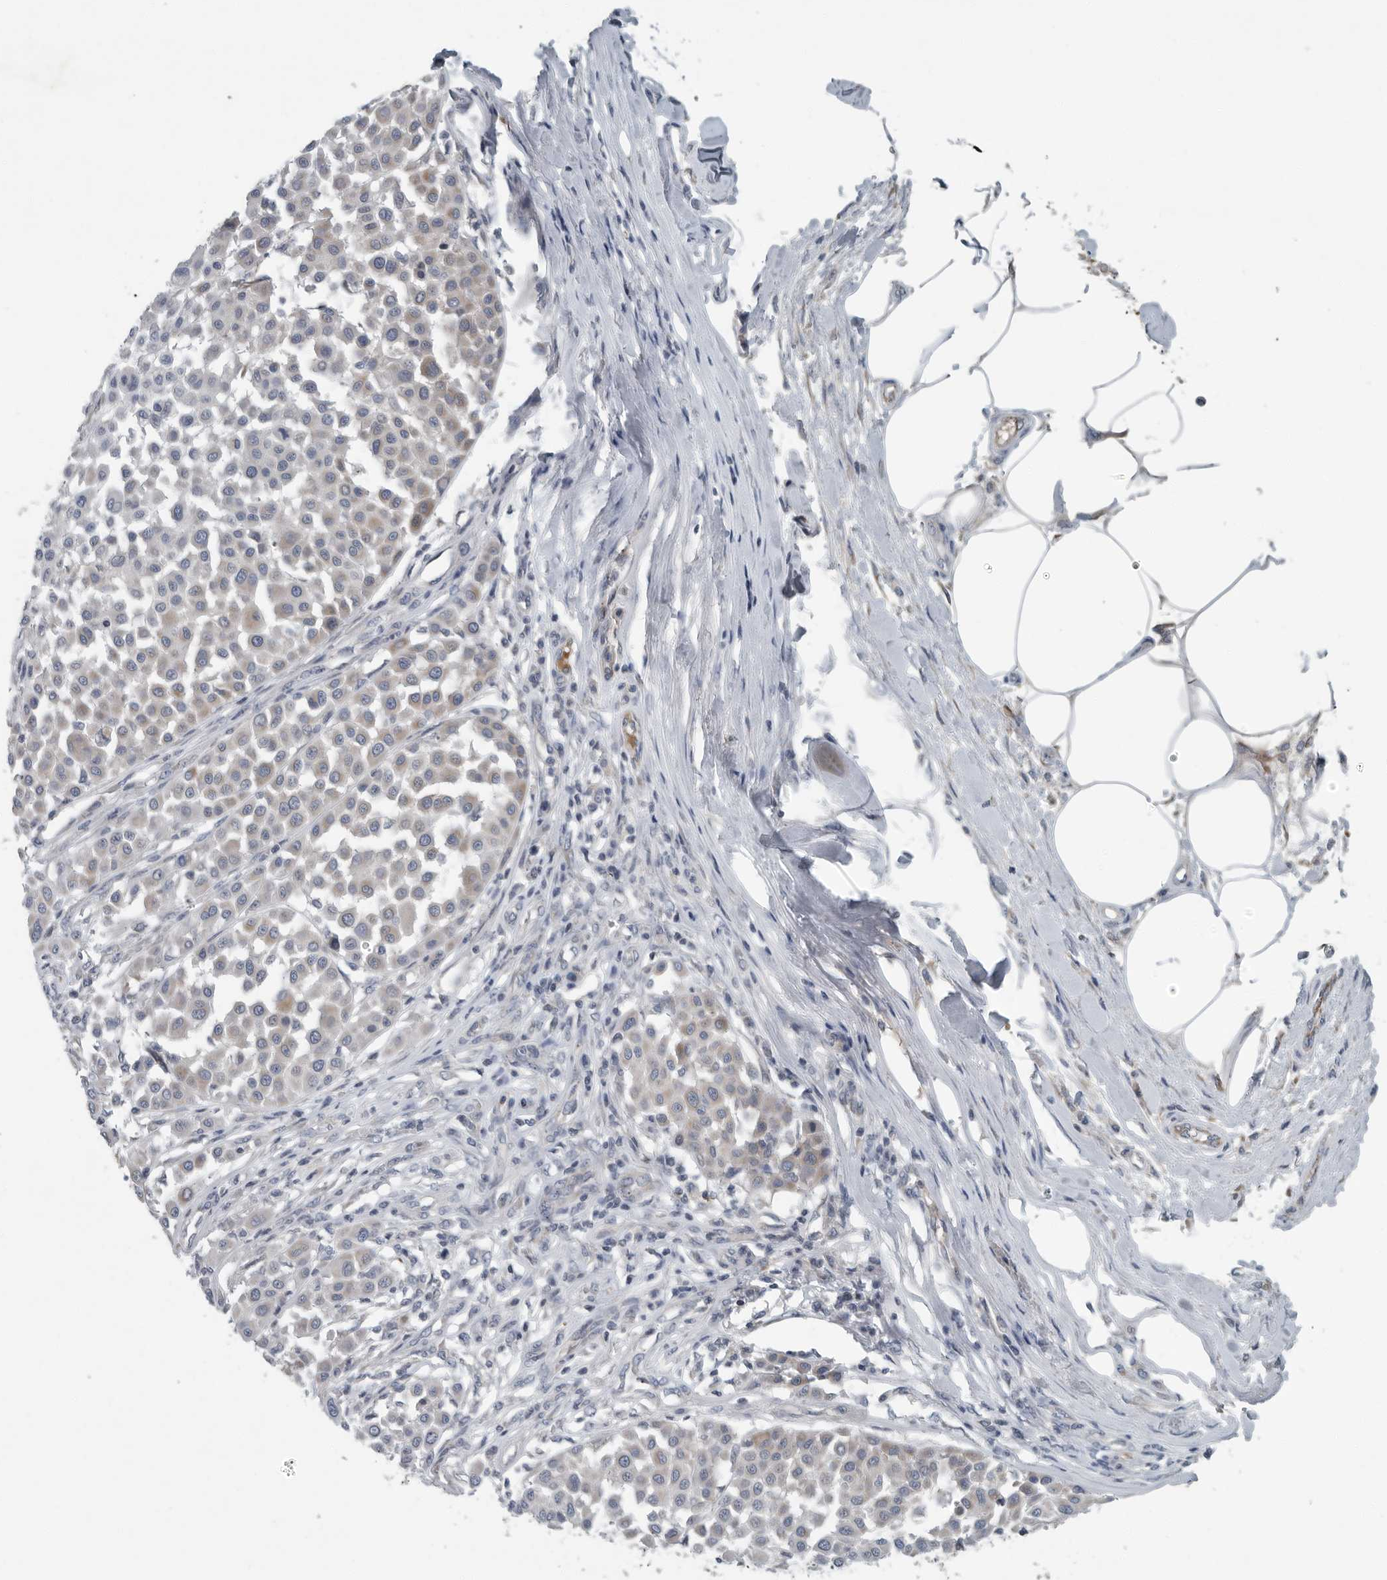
{"staining": {"intensity": "negative", "quantity": "none", "location": "none"}, "tissue": "melanoma", "cell_type": "Tumor cells", "image_type": "cancer", "snomed": [{"axis": "morphology", "description": "Malignant melanoma, Metastatic site"}, {"axis": "topography", "description": "Soft tissue"}], "caption": "IHC photomicrograph of human malignant melanoma (metastatic site) stained for a protein (brown), which exhibits no positivity in tumor cells. The staining is performed using DAB (3,3'-diaminobenzidine) brown chromogen with nuclei counter-stained in using hematoxylin.", "gene": "MPP3", "patient": {"sex": "male", "age": 41}}